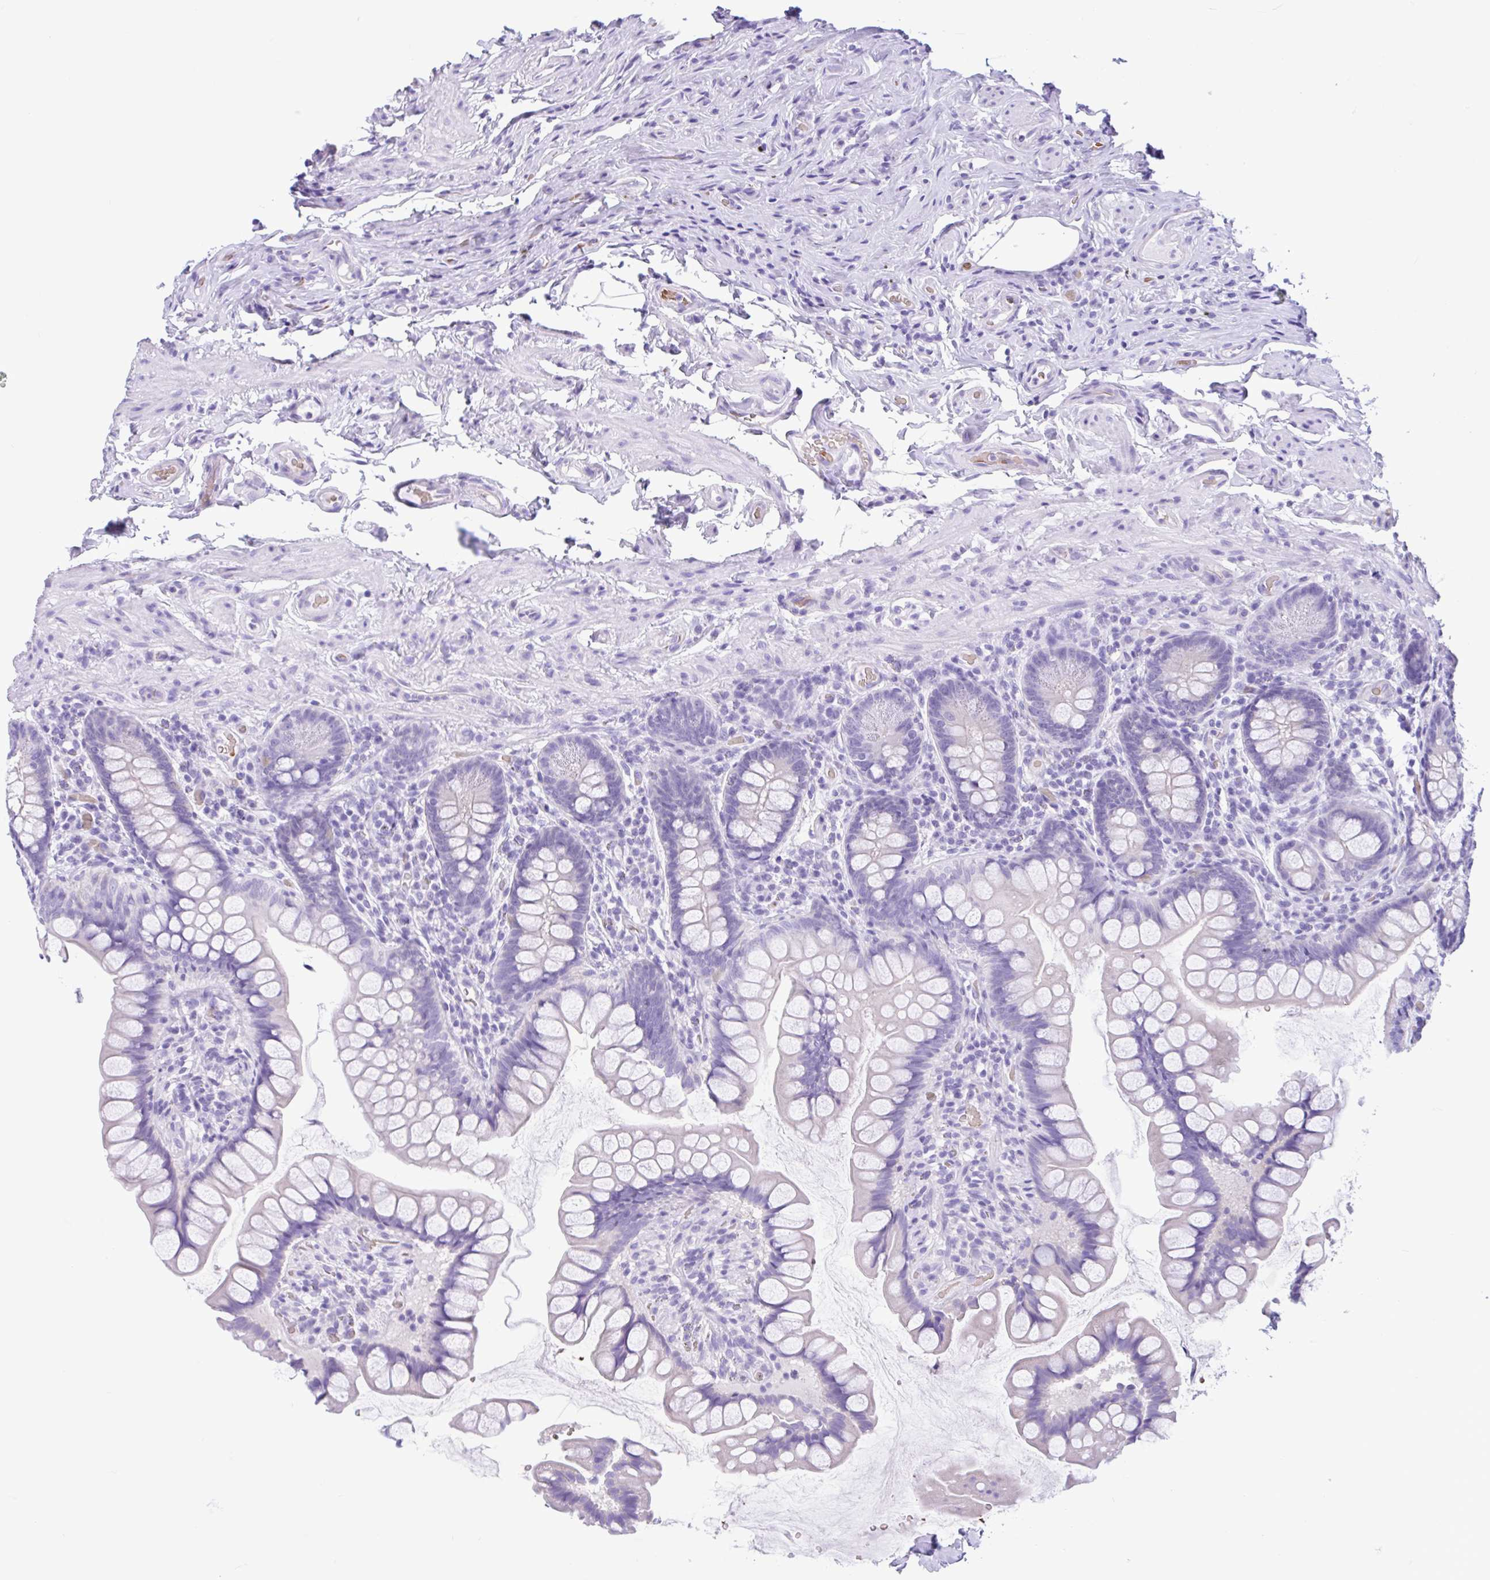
{"staining": {"intensity": "negative", "quantity": "none", "location": "none"}, "tissue": "small intestine", "cell_type": "Glandular cells", "image_type": "normal", "snomed": [{"axis": "morphology", "description": "Normal tissue, NOS"}, {"axis": "topography", "description": "Small intestine"}], "caption": "Small intestine was stained to show a protein in brown. There is no significant expression in glandular cells. (Immunohistochemistry, brightfield microscopy, high magnification).", "gene": "TMEM79", "patient": {"sex": "male", "age": 70}}